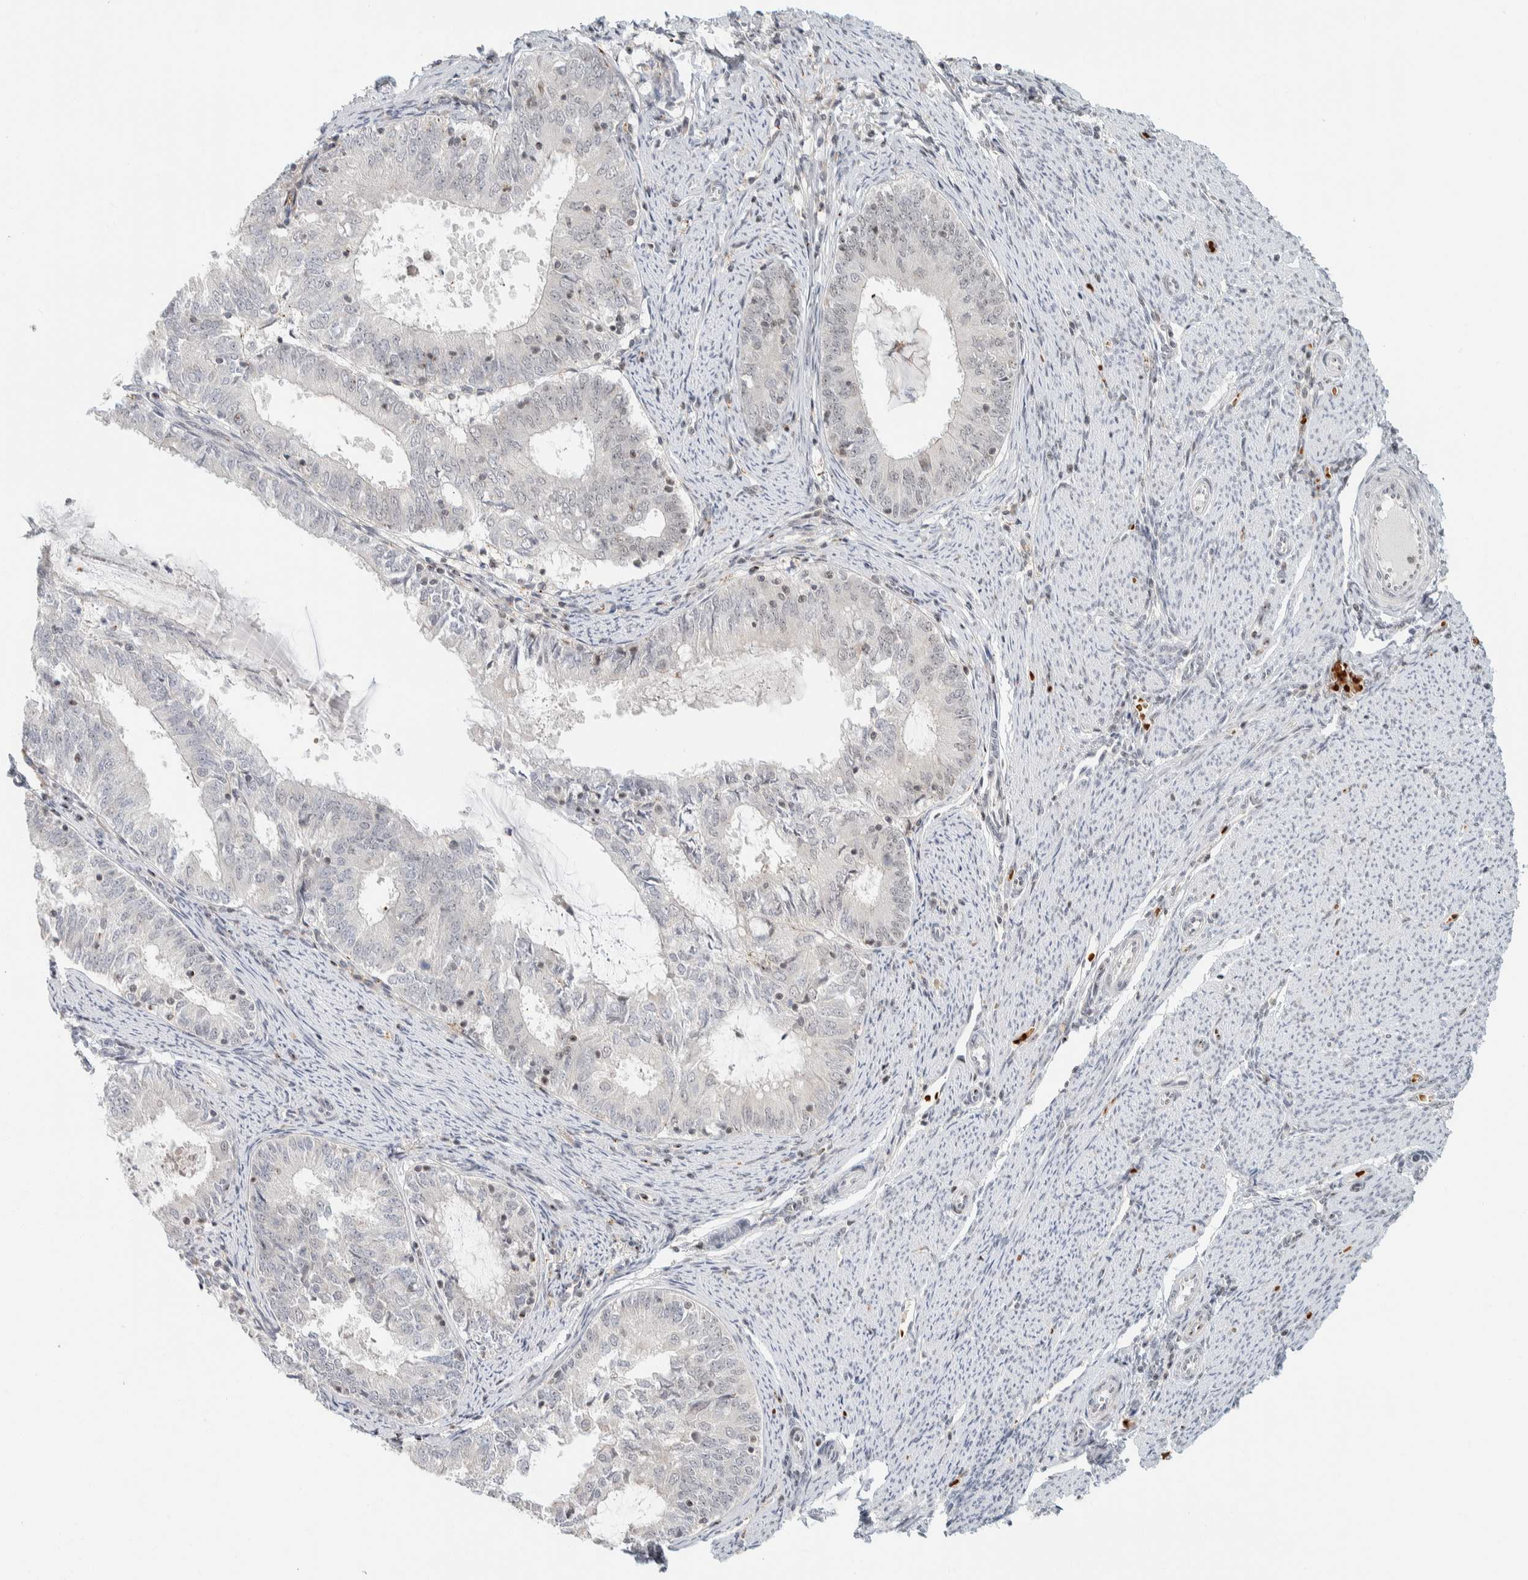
{"staining": {"intensity": "negative", "quantity": "none", "location": "none"}, "tissue": "endometrial cancer", "cell_type": "Tumor cells", "image_type": "cancer", "snomed": [{"axis": "morphology", "description": "Adenocarcinoma, NOS"}, {"axis": "topography", "description": "Endometrium"}], "caption": "IHC photomicrograph of neoplastic tissue: human endometrial adenocarcinoma stained with DAB (3,3'-diaminobenzidine) demonstrates no significant protein staining in tumor cells.", "gene": "ZBTB2", "patient": {"sex": "female", "age": 57}}